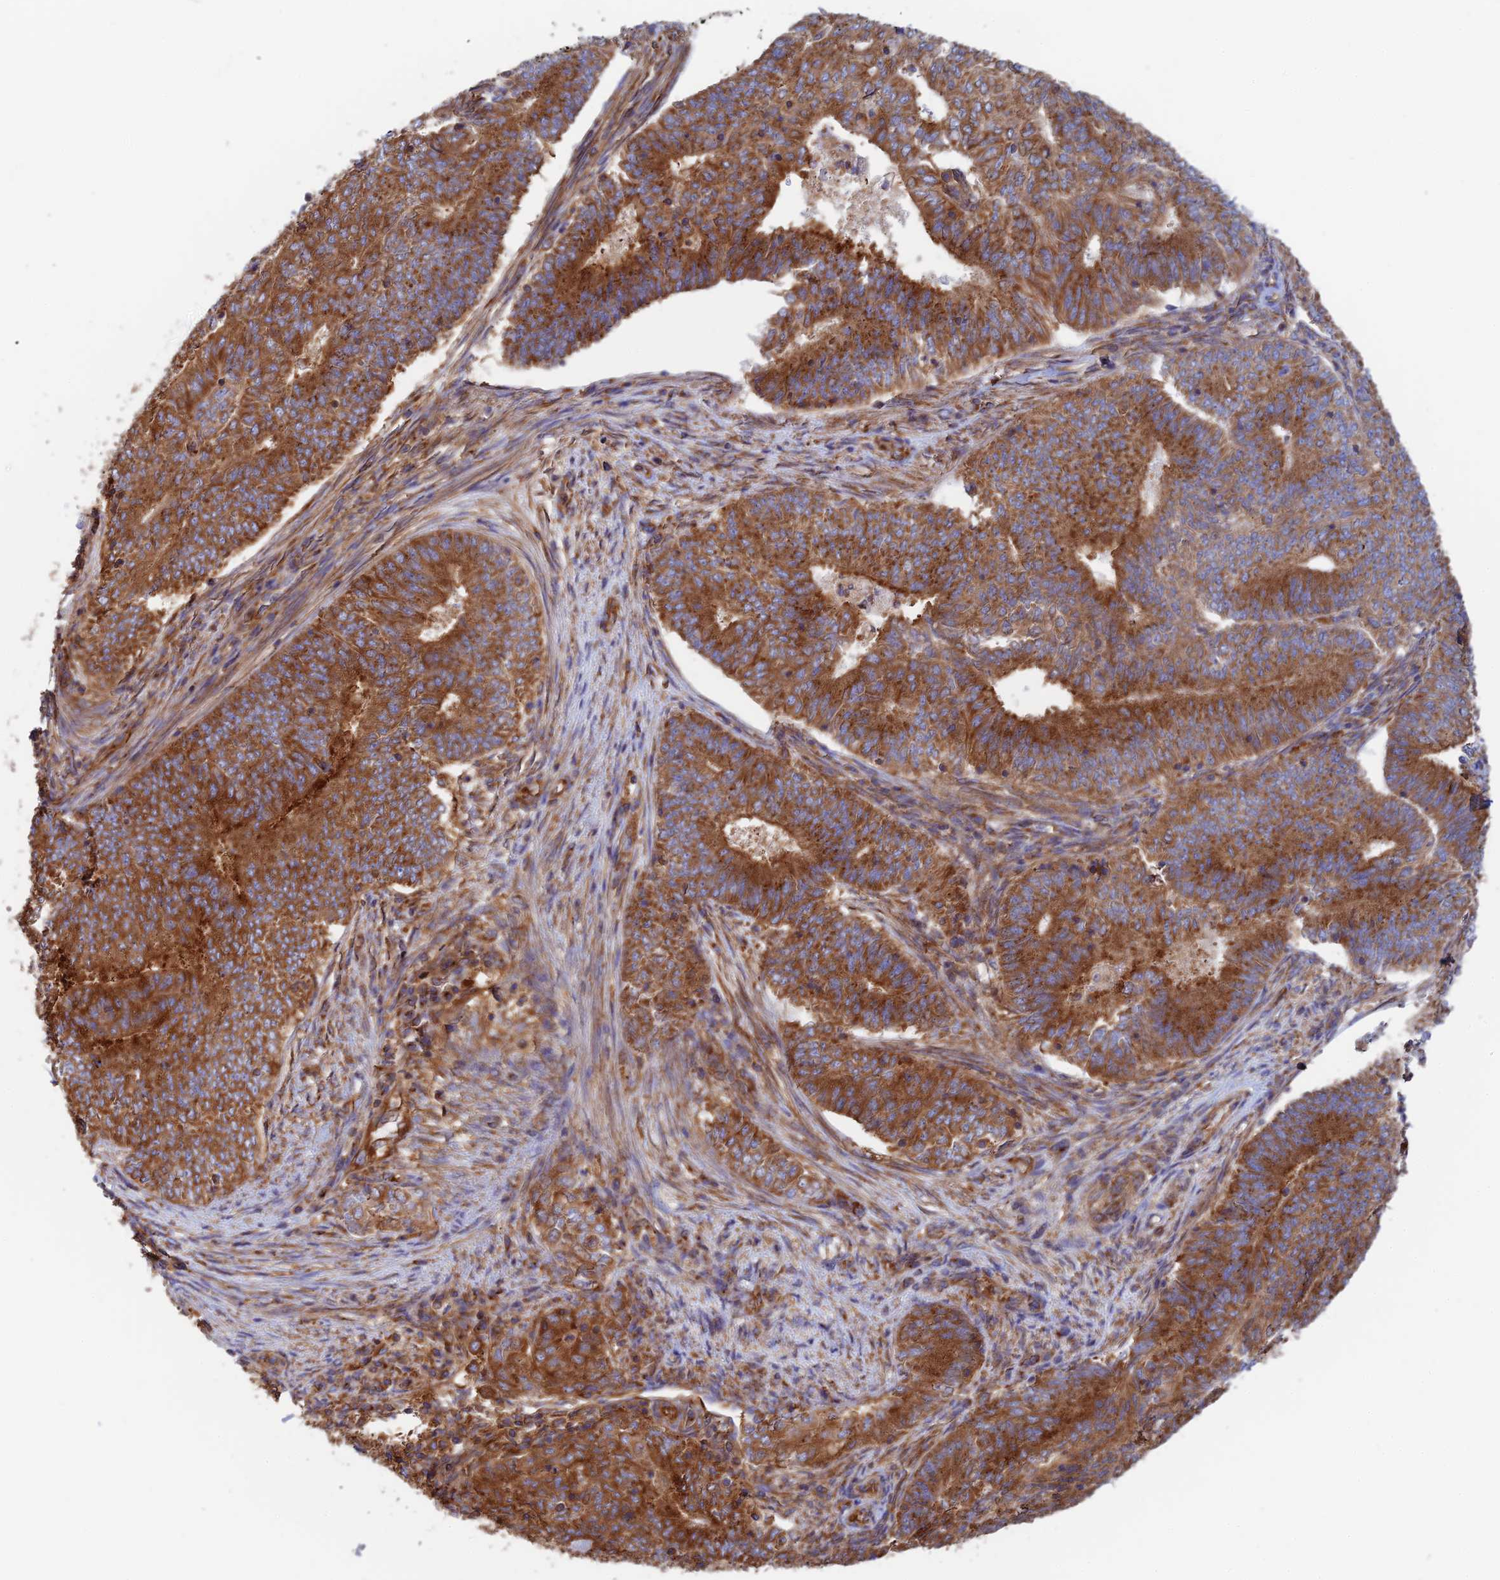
{"staining": {"intensity": "strong", "quantity": ">75%", "location": "cytoplasmic/membranous"}, "tissue": "endometrial cancer", "cell_type": "Tumor cells", "image_type": "cancer", "snomed": [{"axis": "morphology", "description": "Adenocarcinoma, NOS"}, {"axis": "topography", "description": "Endometrium"}], "caption": "IHC image of endometrial adenocarcinoma stained for a protein (brown), which exhibits high levels of strong cytoplasmic/membranous staining in about >75% of tumor cells.", "gene": "DCTN2", "patient": {"sex": "female", "age": 62}}